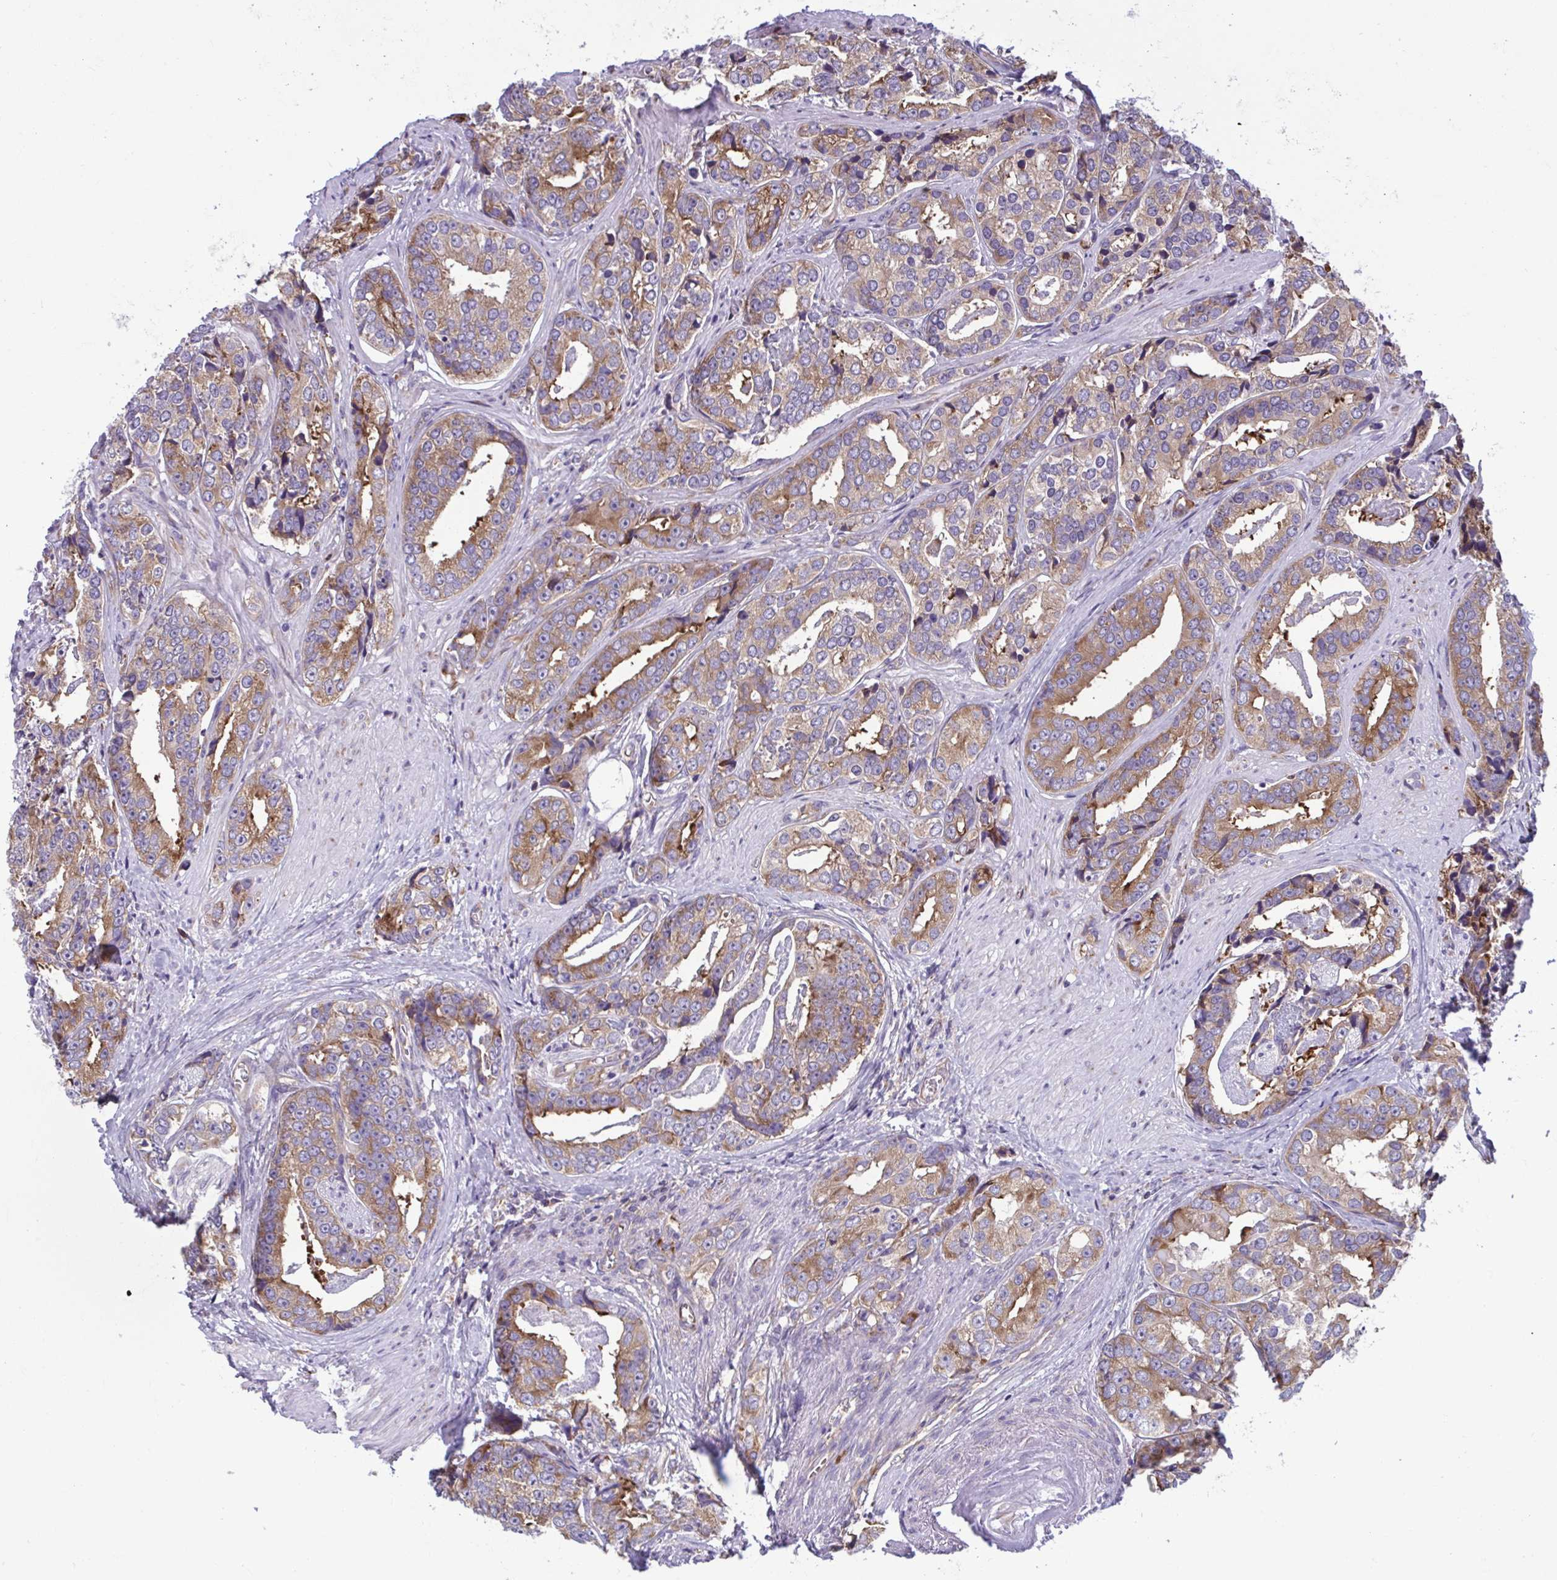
{"staining": {"intensity": "moderate", "quantity": ">75%", "location": "cytoplasmic/membranous"}, "tissue": "prostate cancer", "cell_type": "Tumor cells", "image_type": "cancer", "snomed": [{"axis": "morphology", "description": "Adenocarcinoma, High grade"}, {"axis": "topography", "description": "Prostate"}], "caption": "Immunohistochemistry (IHC) (DAB (3,3'-diaminobenzidine)) staining of human prostate high-grade adenocarcinoma demonstrates moderate cytoplasmic/membranous protein staining in approximately >75% of tumor cells.", "gene": "RPS16", "patient": {"sex": "male", "age": 71}}